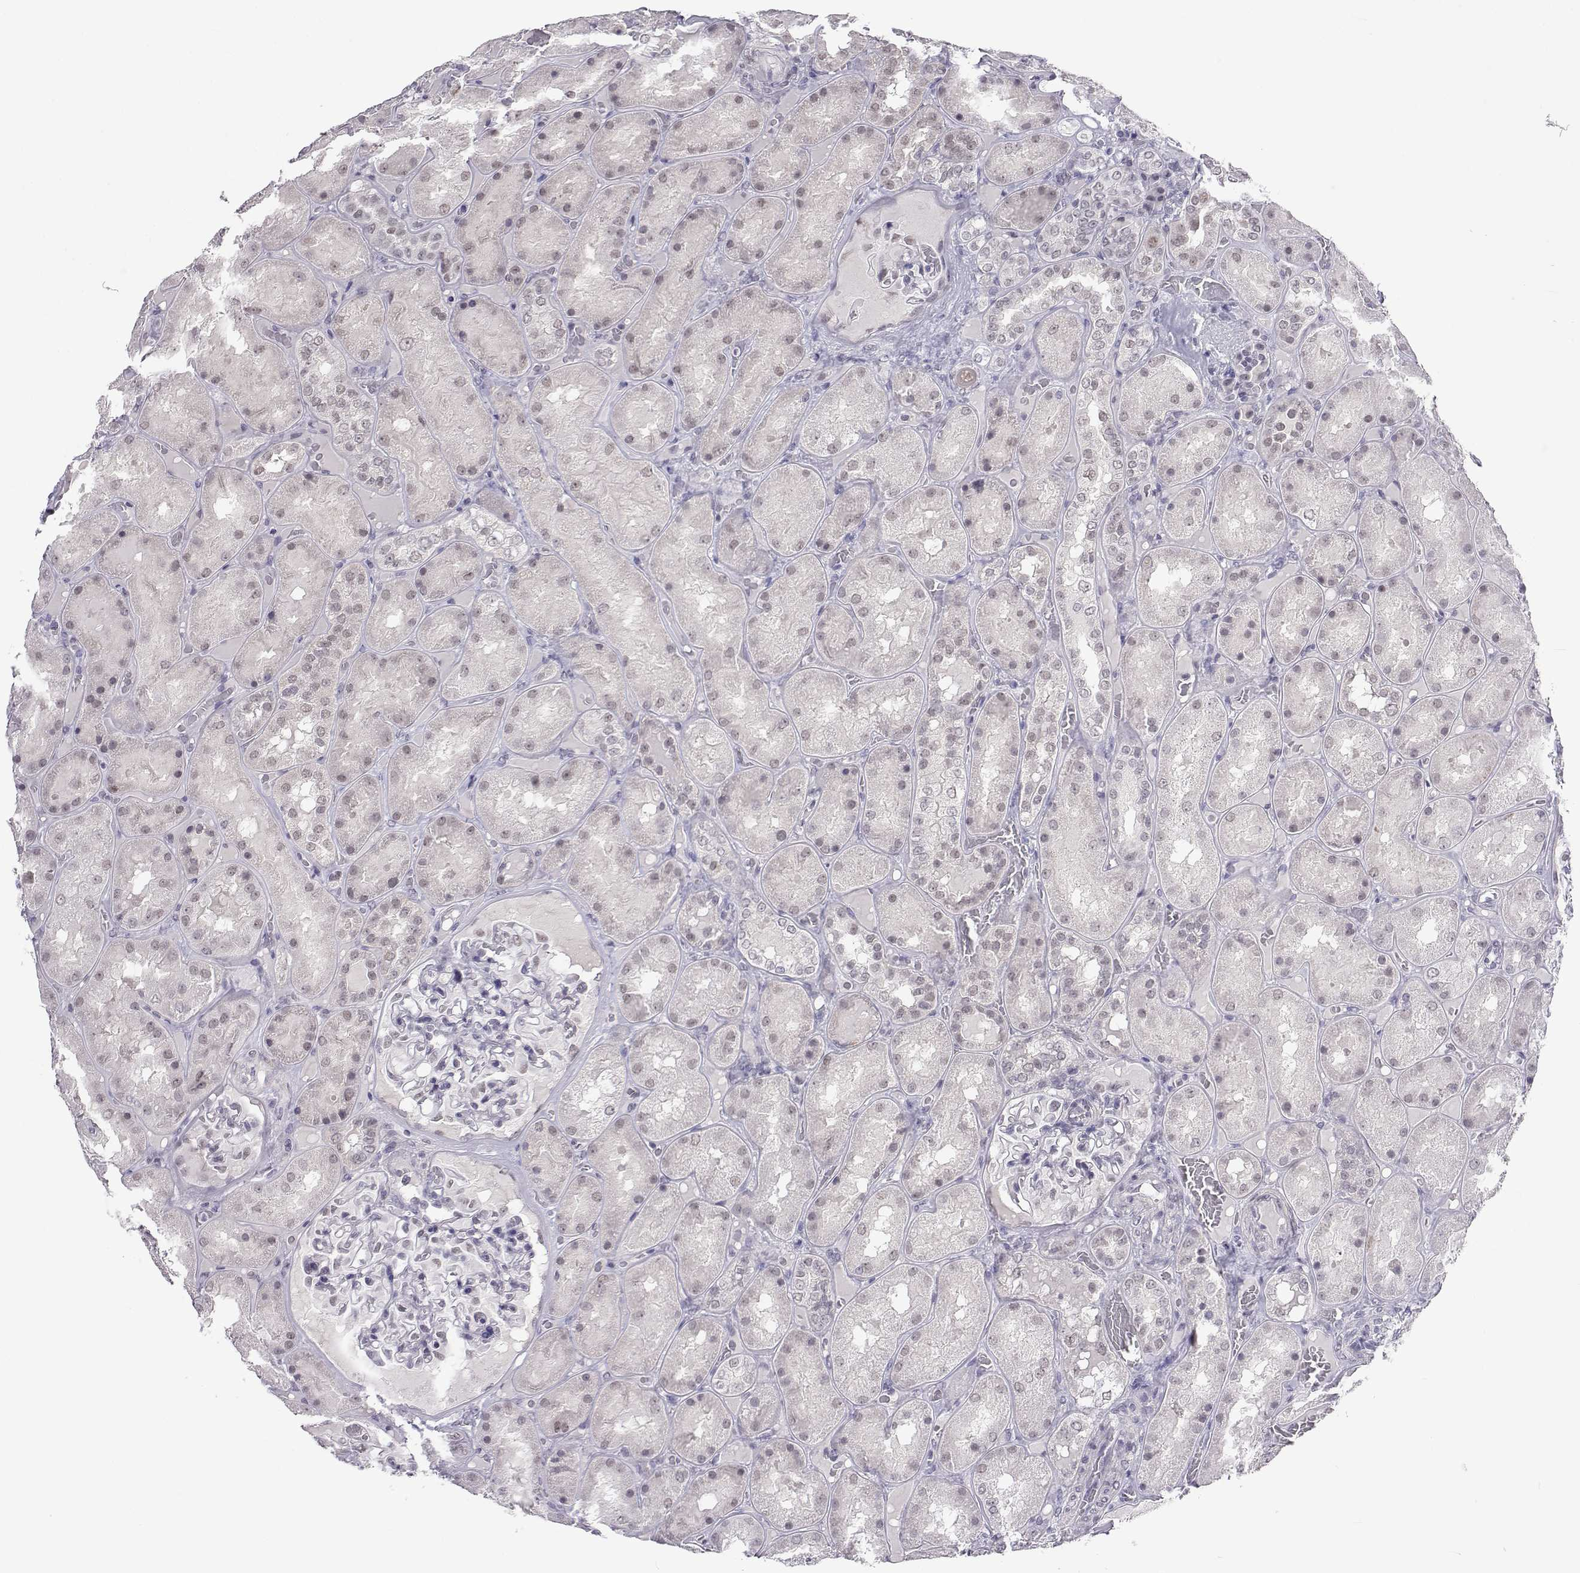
{"staining": {"intensity": "negative", "quantity": "none", "location": "none"}, "tissue": "kidney", "cell_type": "Cells in glomeruli", "image_type": "normal", "snomed": [{"axis": "morphology", "description": "Normal tissue, NOS"}, {"axis": "topography", "description": "Kidney"}], "caption": "DAB immunohistochemical staining of unremarkable kidney shows no significant staining in cells in glomeruli.", "gene": "MED26", "patient": {"sex": "male", "age": 73}}